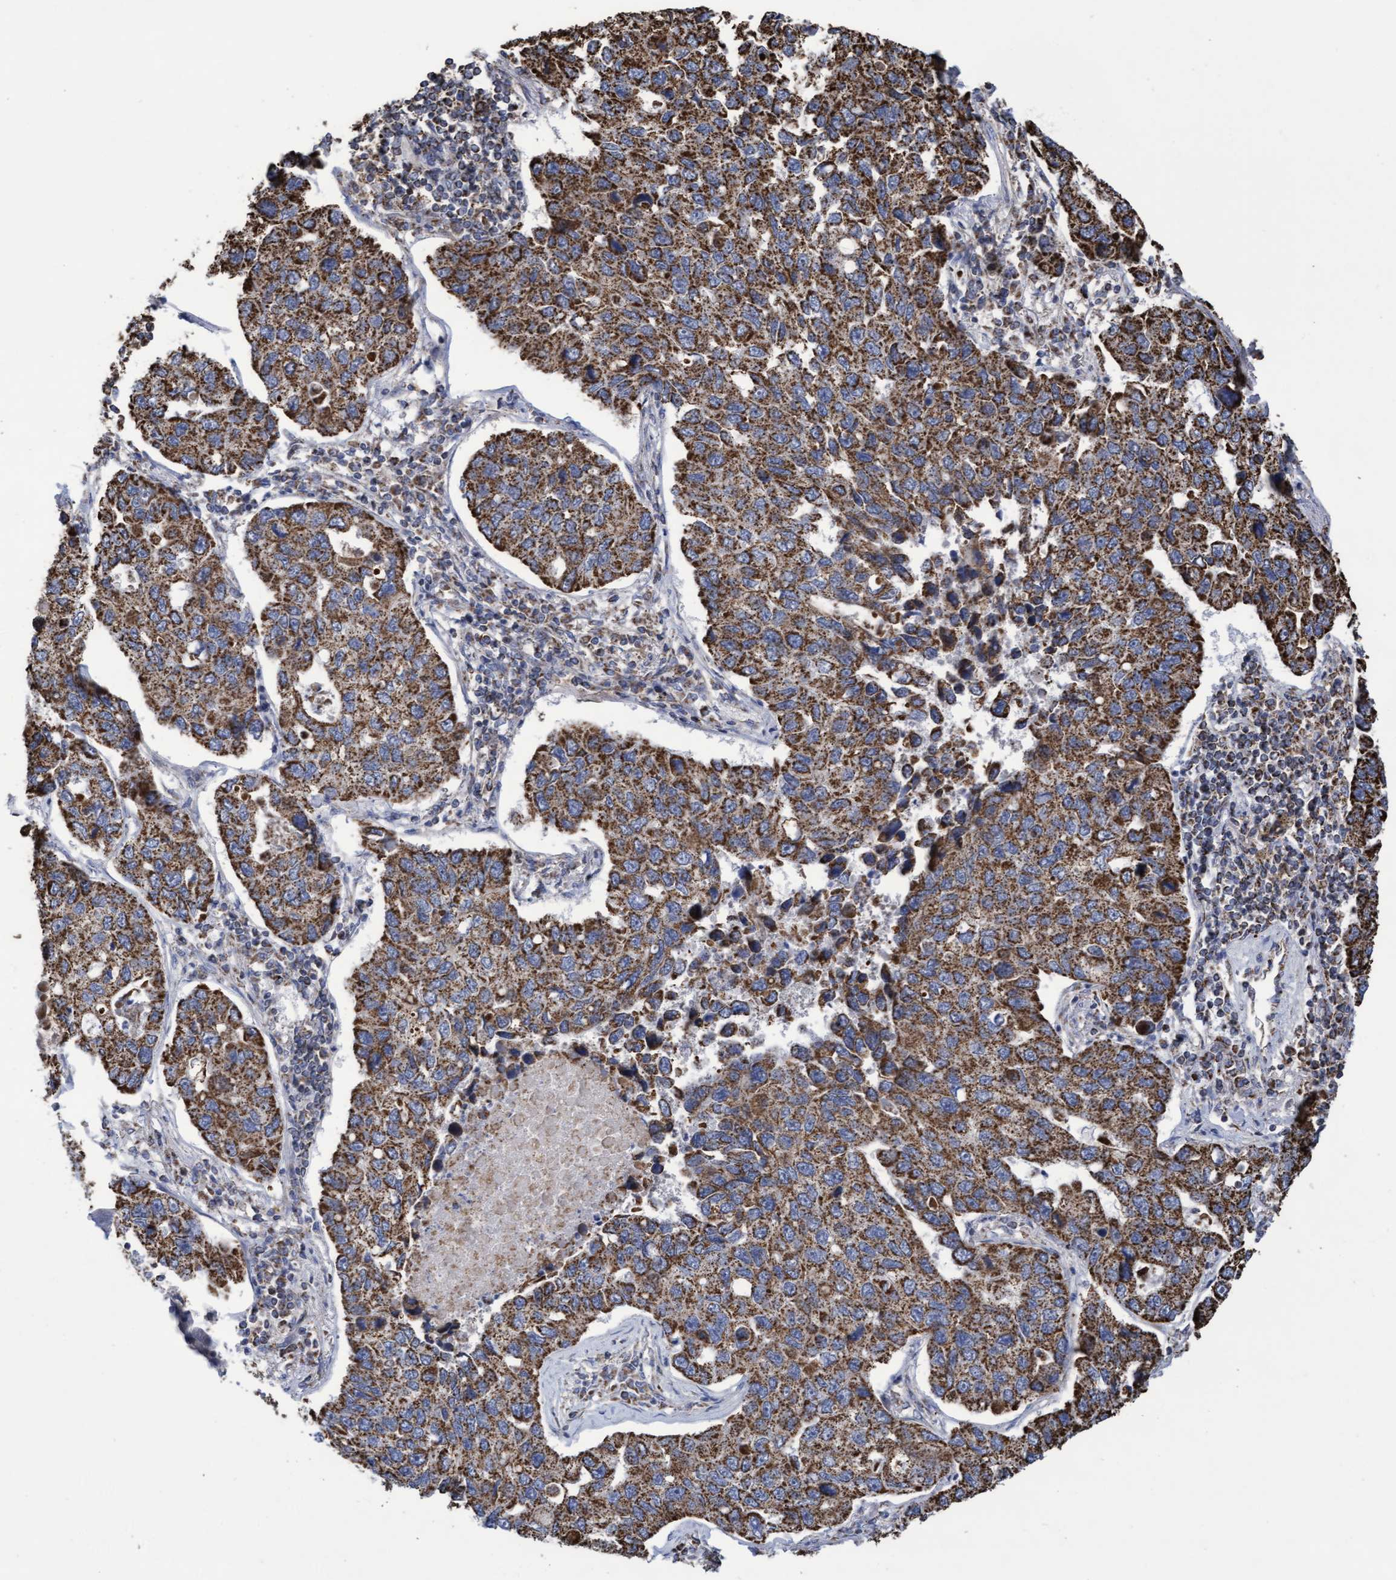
{"staining": {"intensity": "strong", "quantity": ">75%", "location": "cytoplasmic/membranous"}, "tissue": "lung cancer", "cell_type": "Tumor cells", "image_type": "cancer", "snomed": [{"axis": "morphology", "description": "Adenocarcinoma, NOS"}, {"axis": "topography", "description": "Lung"}], "caption": "DAB immunohistochemical staining of lung cancer shows strong cytoplasmic/membranous protein positivity in about >75% of tumor cells.", "gene": "COBL", "patient": {"sex": "male", "age": 64}}